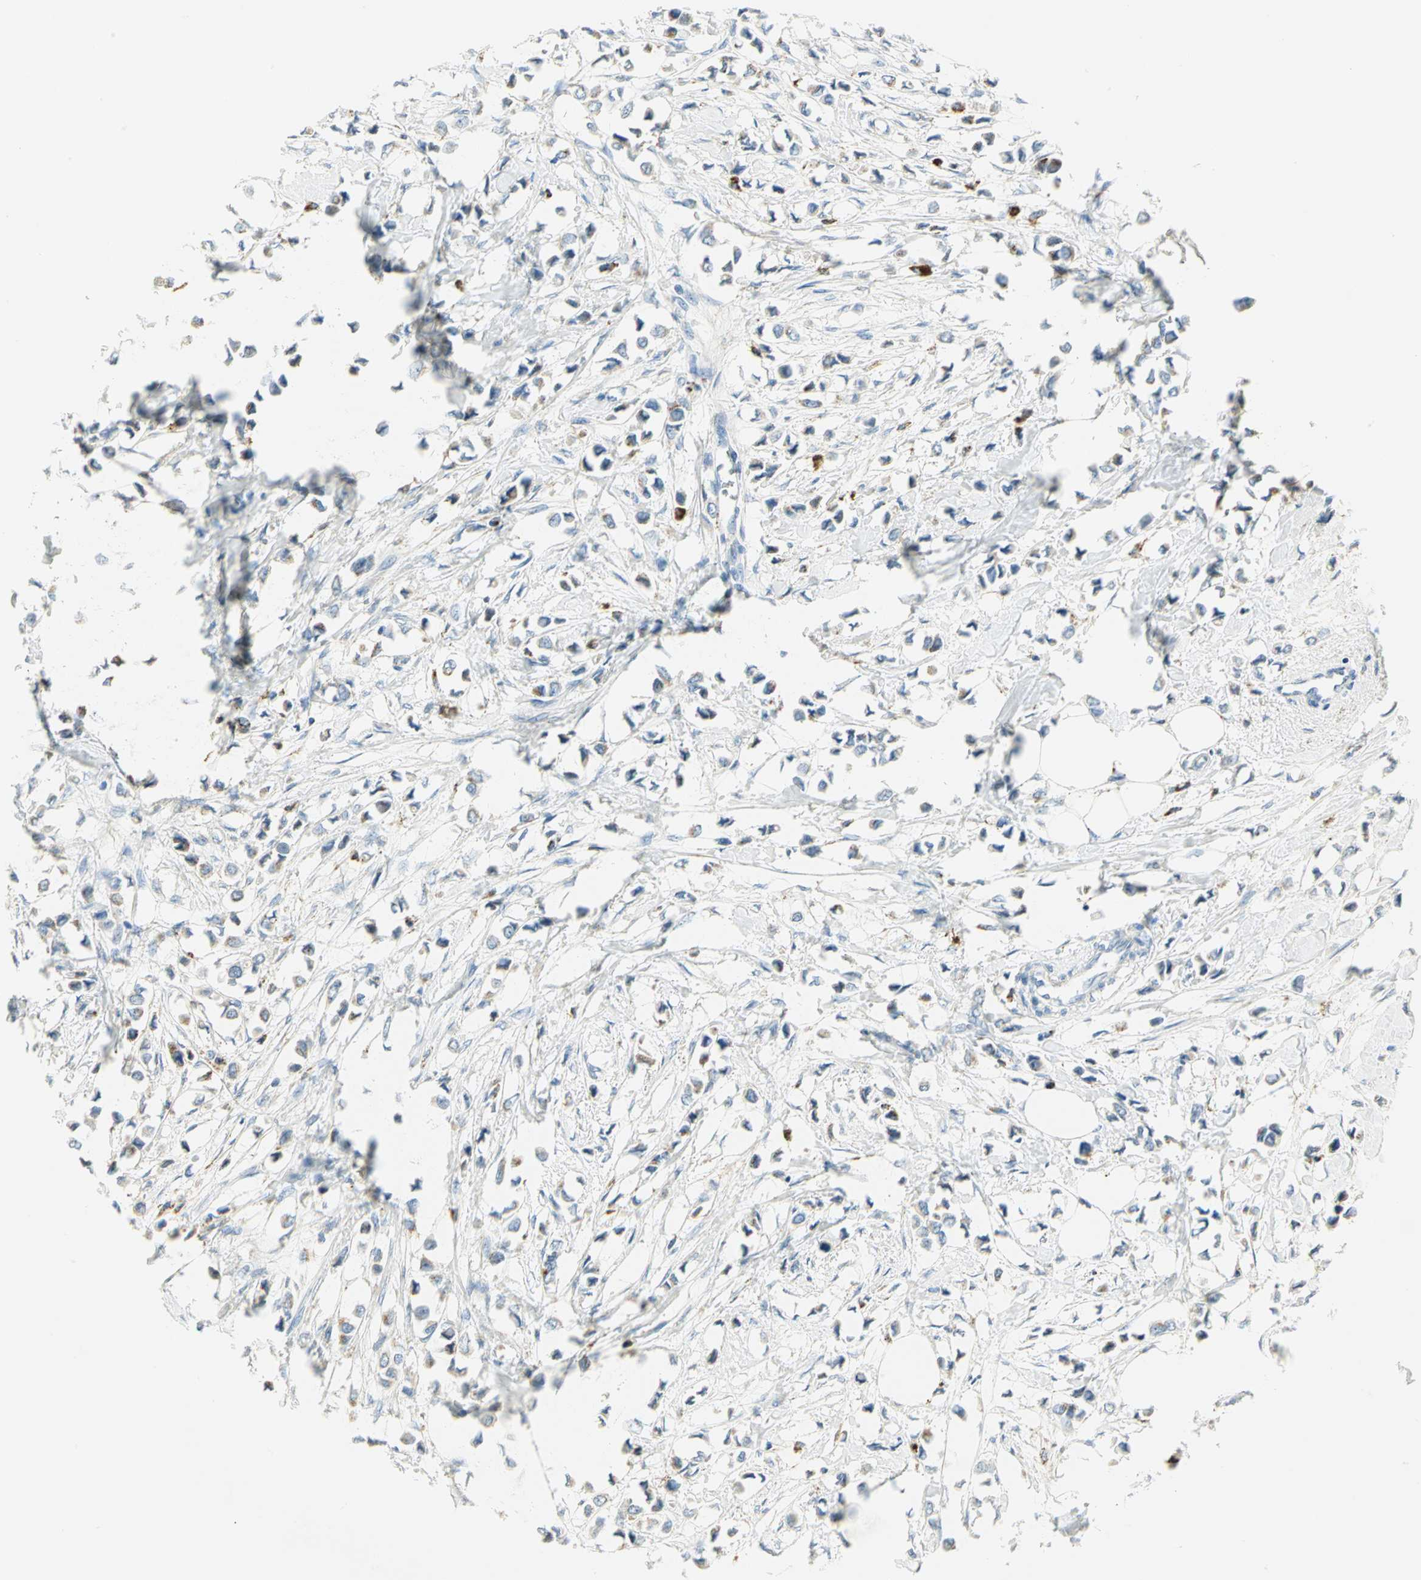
{"staining": {"intensity": "moderate", "quantity": "25%-75%", "location": "cytoplasmic/membranous"}, "tissue": "breast cancer", "cell_type": "Tumor cells", "image_type": "cancer", "snomed": [{"axis": "morphology", "description": "Lobular carcinoma"}, {"axis": "topography", "description": "Breast"}], "caption": "Immunohistochemical staining of breast cancer (lobular carcinoma) displays medium levels of moderate cytoplasmic/membranous protein staining in approximately 25%-75% of tumor cells.", "gene": "ARSA", "patient": {"sex": "female", "age": 51}}